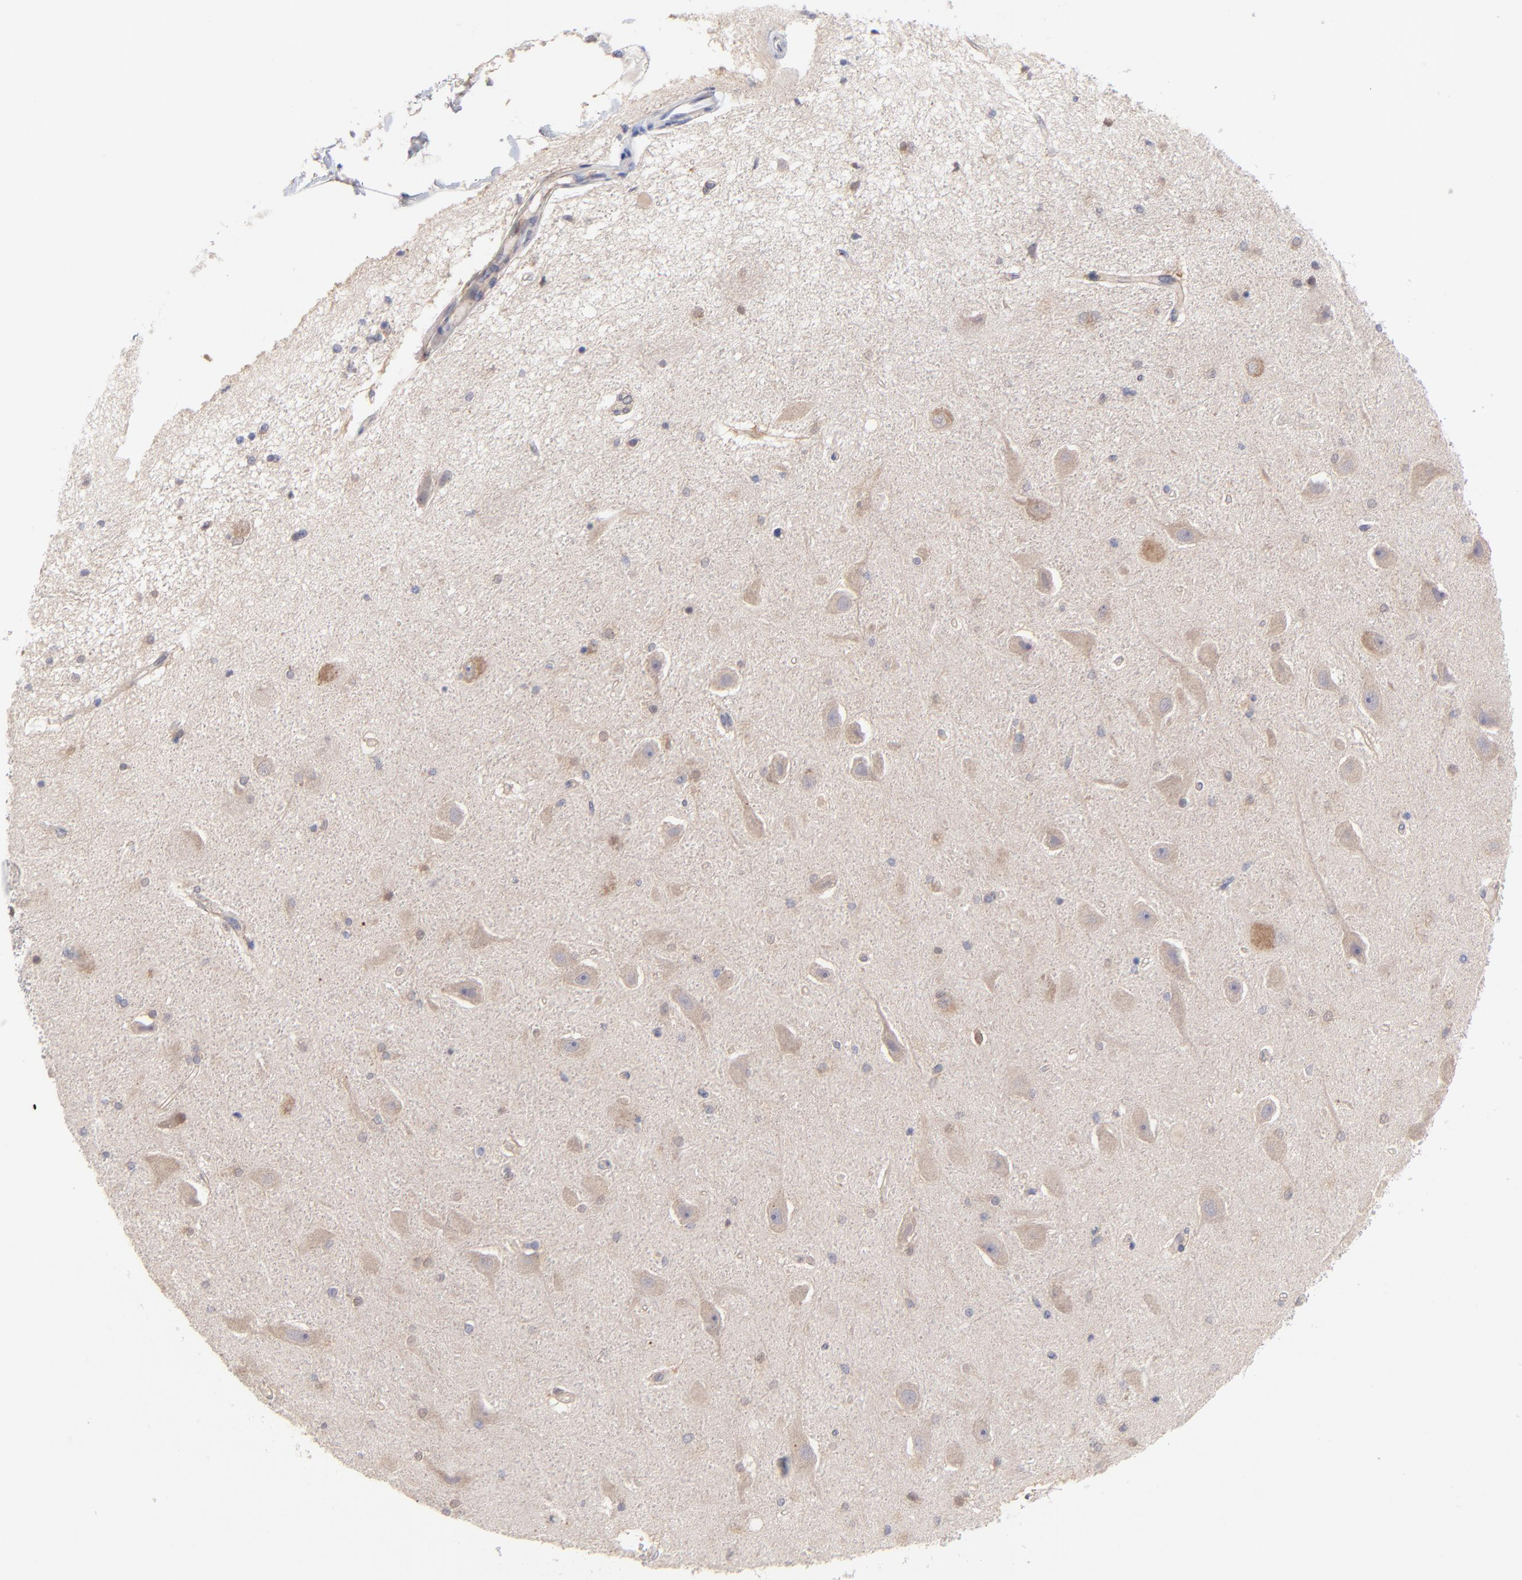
{"staining": {"intensity": "negative", "quantity": "none", "location": "none"}, "tissue": "hippocampus", "cell_type": "Glial cells", "image_type": "normal", "snomed": [{"axis": "morphology", "description": "Normal tissue, NOS"}, {"axis": "topography", "description": "Hippocampus"}], "caption": "DAB (3,3'-diaminobenzidine) immunohistochemical staining of benign hippocampus exhibits no significant staining in glial cells. (DAB immunohistochemistry (IHC) visualized using brightfield microscopy, high magnification).", "gene": "GART", "patient": {"sex": "female", "age": 54}}